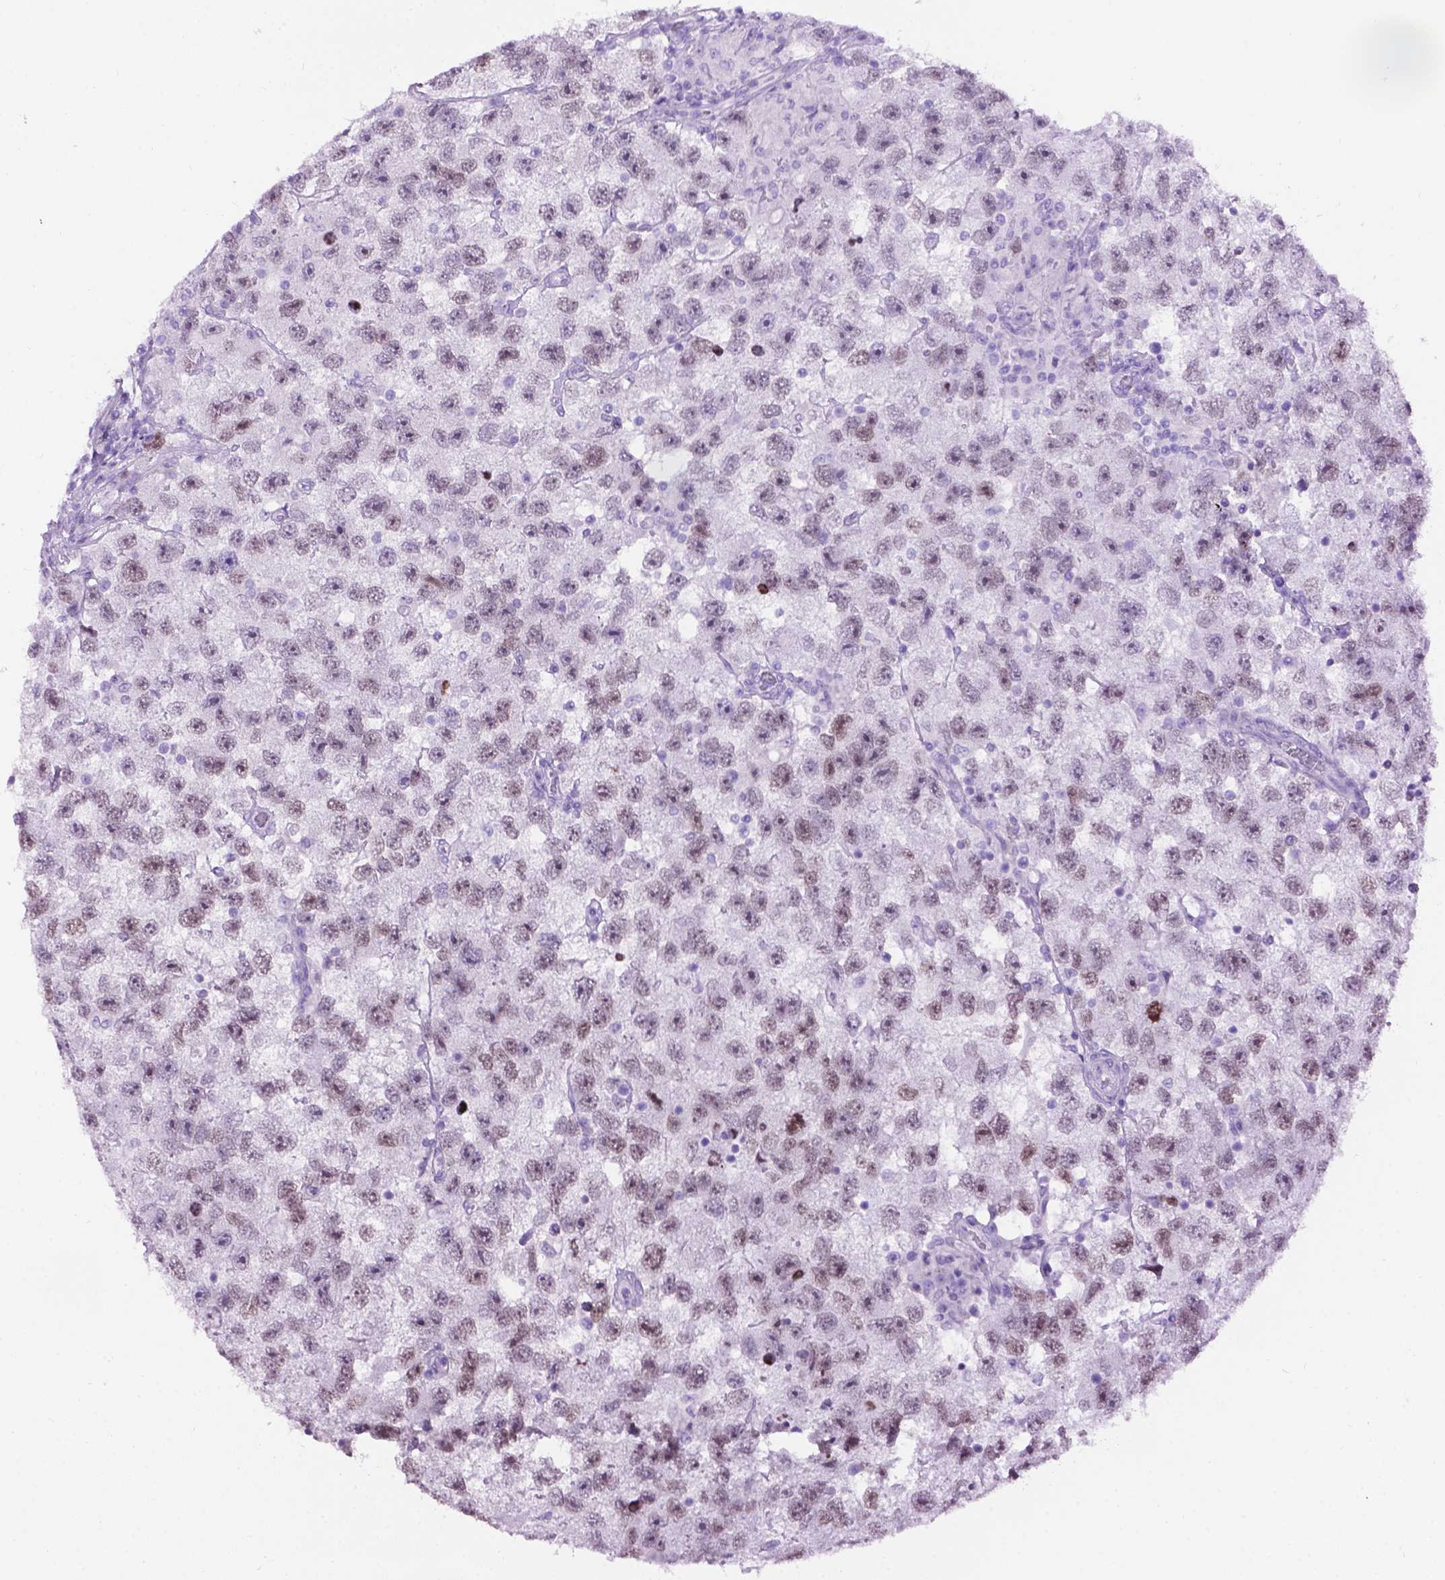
{"staining": {"intensity": "moderate", "quantity": "25%-75%", "location": "nuclear"}, "tissue": "testis cancer", "cell_type": "Tumor cells", "image_type": "cancer", "snomed": [{"axis": "morphology", "description": "Seminoma, NOS"}, {"axis": "topography", "description": "Testis"}], "caption": "This photomicrograph exhibits testis cancer (seminoma) stained with IHC to label a protein in brown. The nuclear of tumor cells show moderate positivity for the protein. Nuclei are counter-stained blue.", "gene": "TH", "patient": {"sex": "male", "age": 26}}